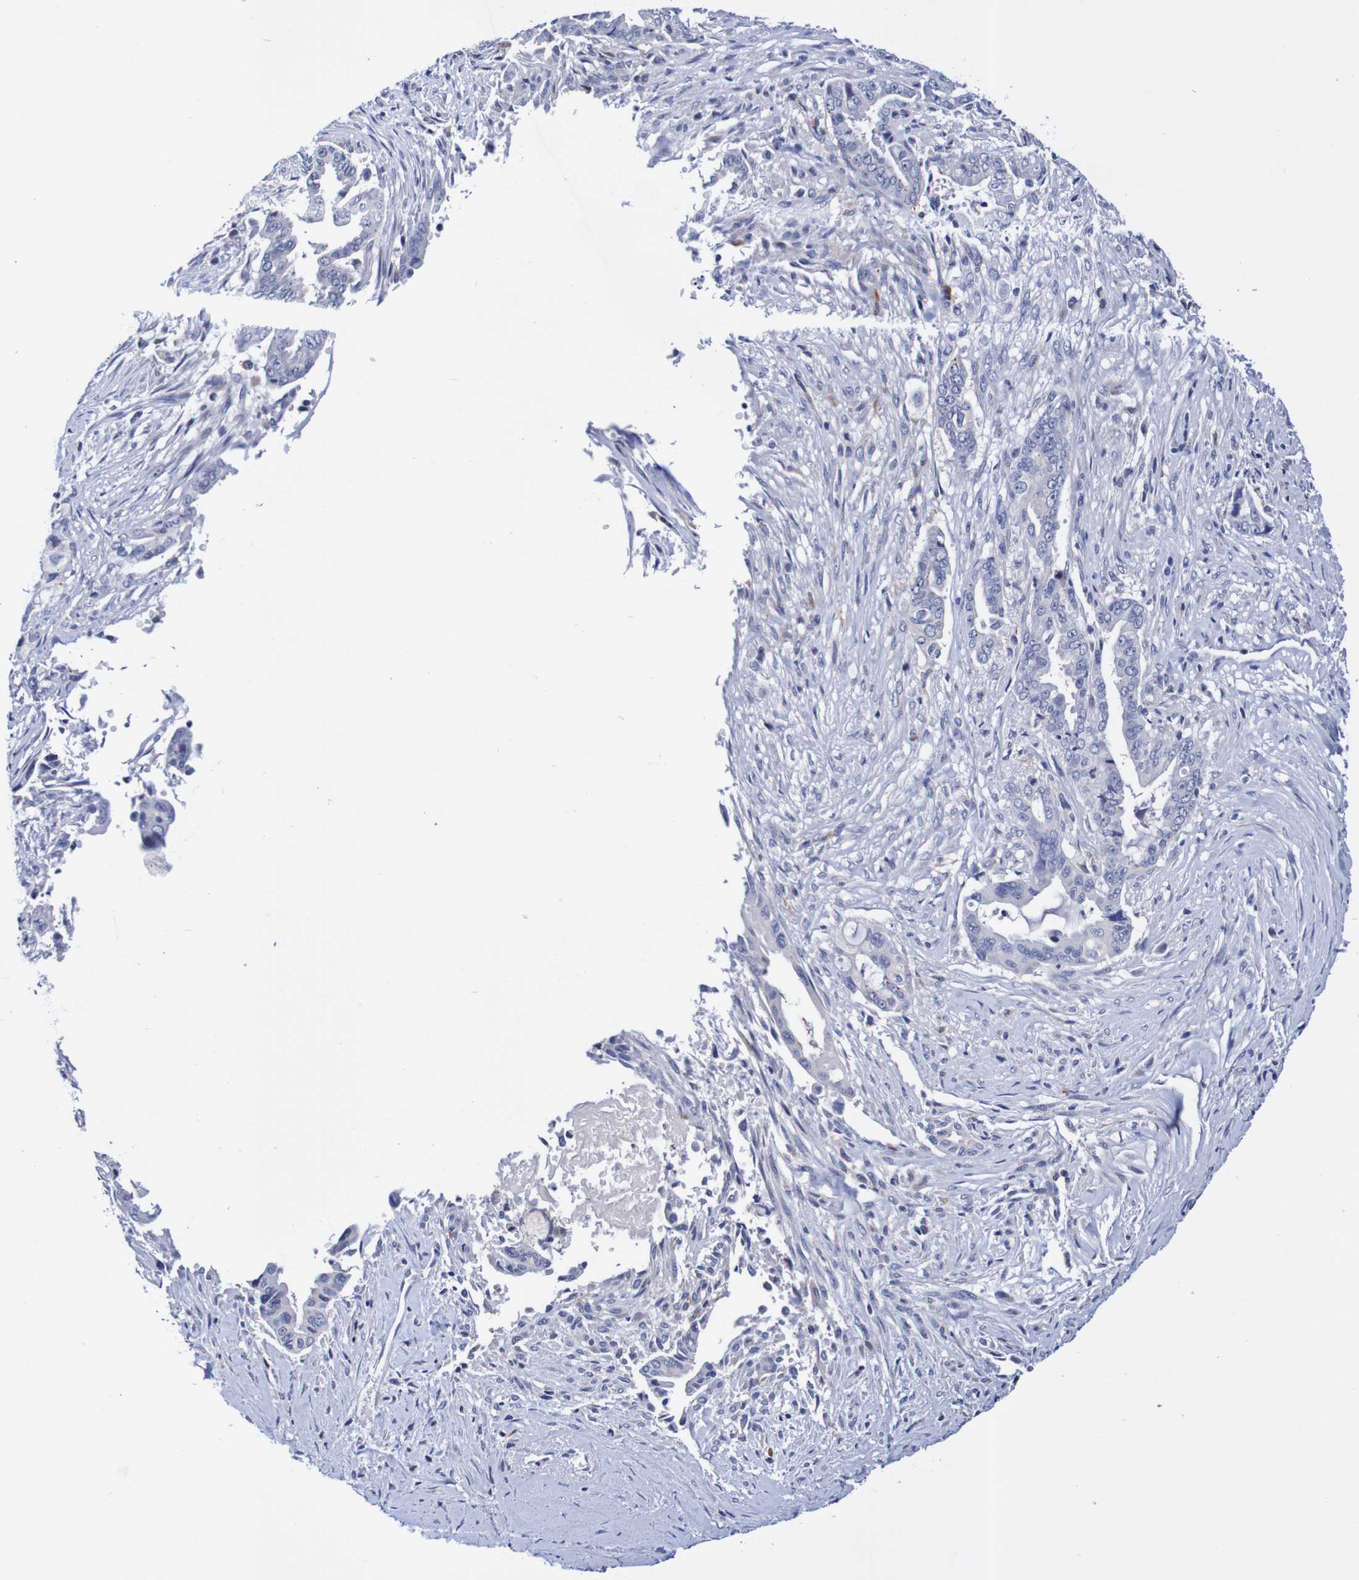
{"staining": {"intensity": "negative", "quantity": "none", "location": "none"}, "tissue": "pancreatic cancer", "cell_type": "Tumor cells", "image_type": "cancer", "snomed": [{"axis": "morphology", "description": "Adenocarcinoma, NOS"}, {"axis": "topography", "description": "Pancreas"}], "caption": "Immunohistochemistry (IHC) image of human pancreatic cancer (adenocarcinoma) stained for a protein (brown), which displays no staining in tumor cells.", "gene": "SEZ6", "patient": {"sex": "male", "age": 70}}